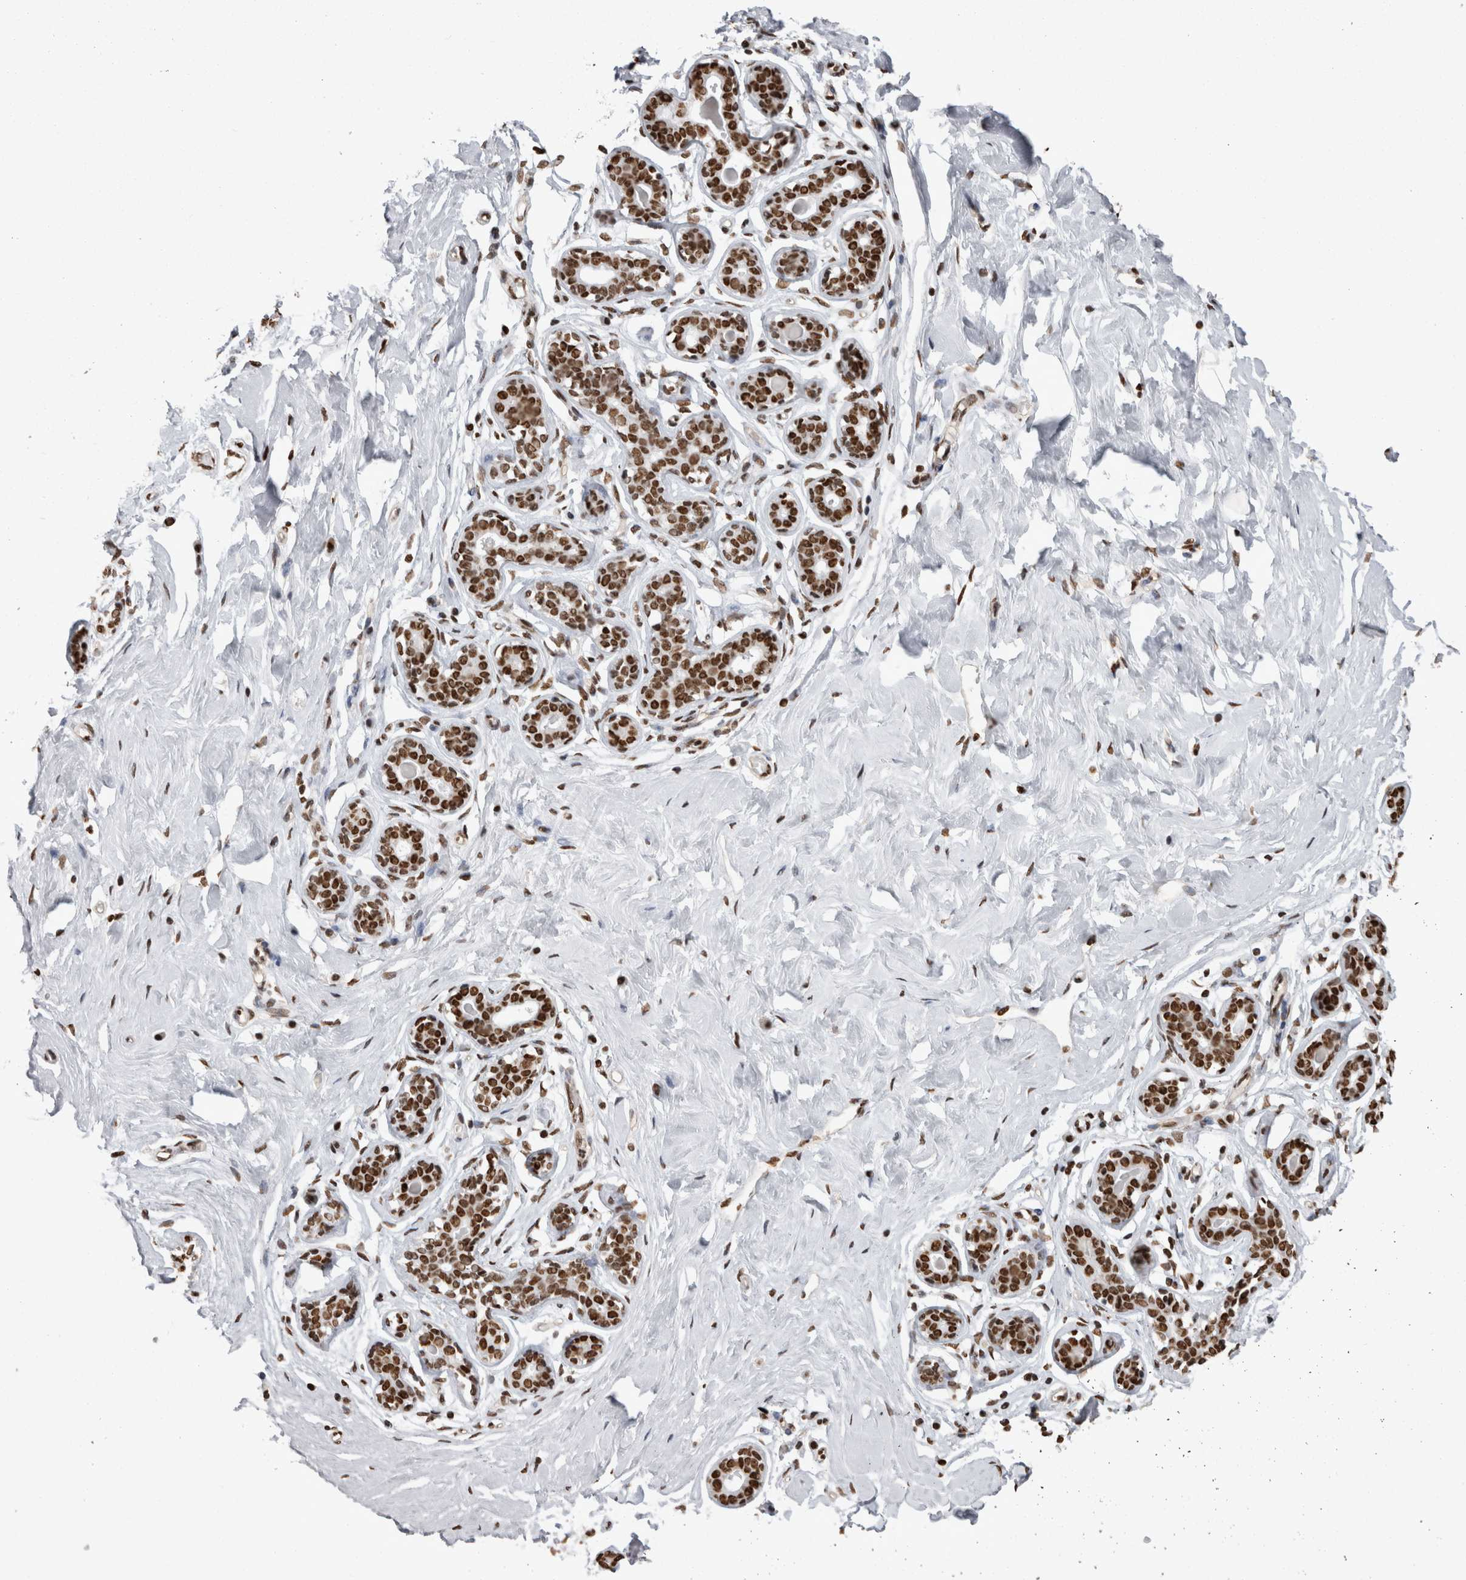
{"staining": {"intensity": "strong", "quantity": ">75%", "location": "nuclear"}, "tissue": "breast", "cell_type": "Adipocytes", "image_type": "normal", "snomed": [{"axis": "morphology", "description": "Normal tissue, NOS"}, {"axis": "topography", "description": "Breast"}], "caption": "Immunohistochemistry (IHC) histopathology image of benign breast stained for a protein (brown), which displays high levels of strong nuclear staining in about >75% of adipocytes.", "gene": "HNRNPM", "patient": {"sex": "female", "age": 23}}